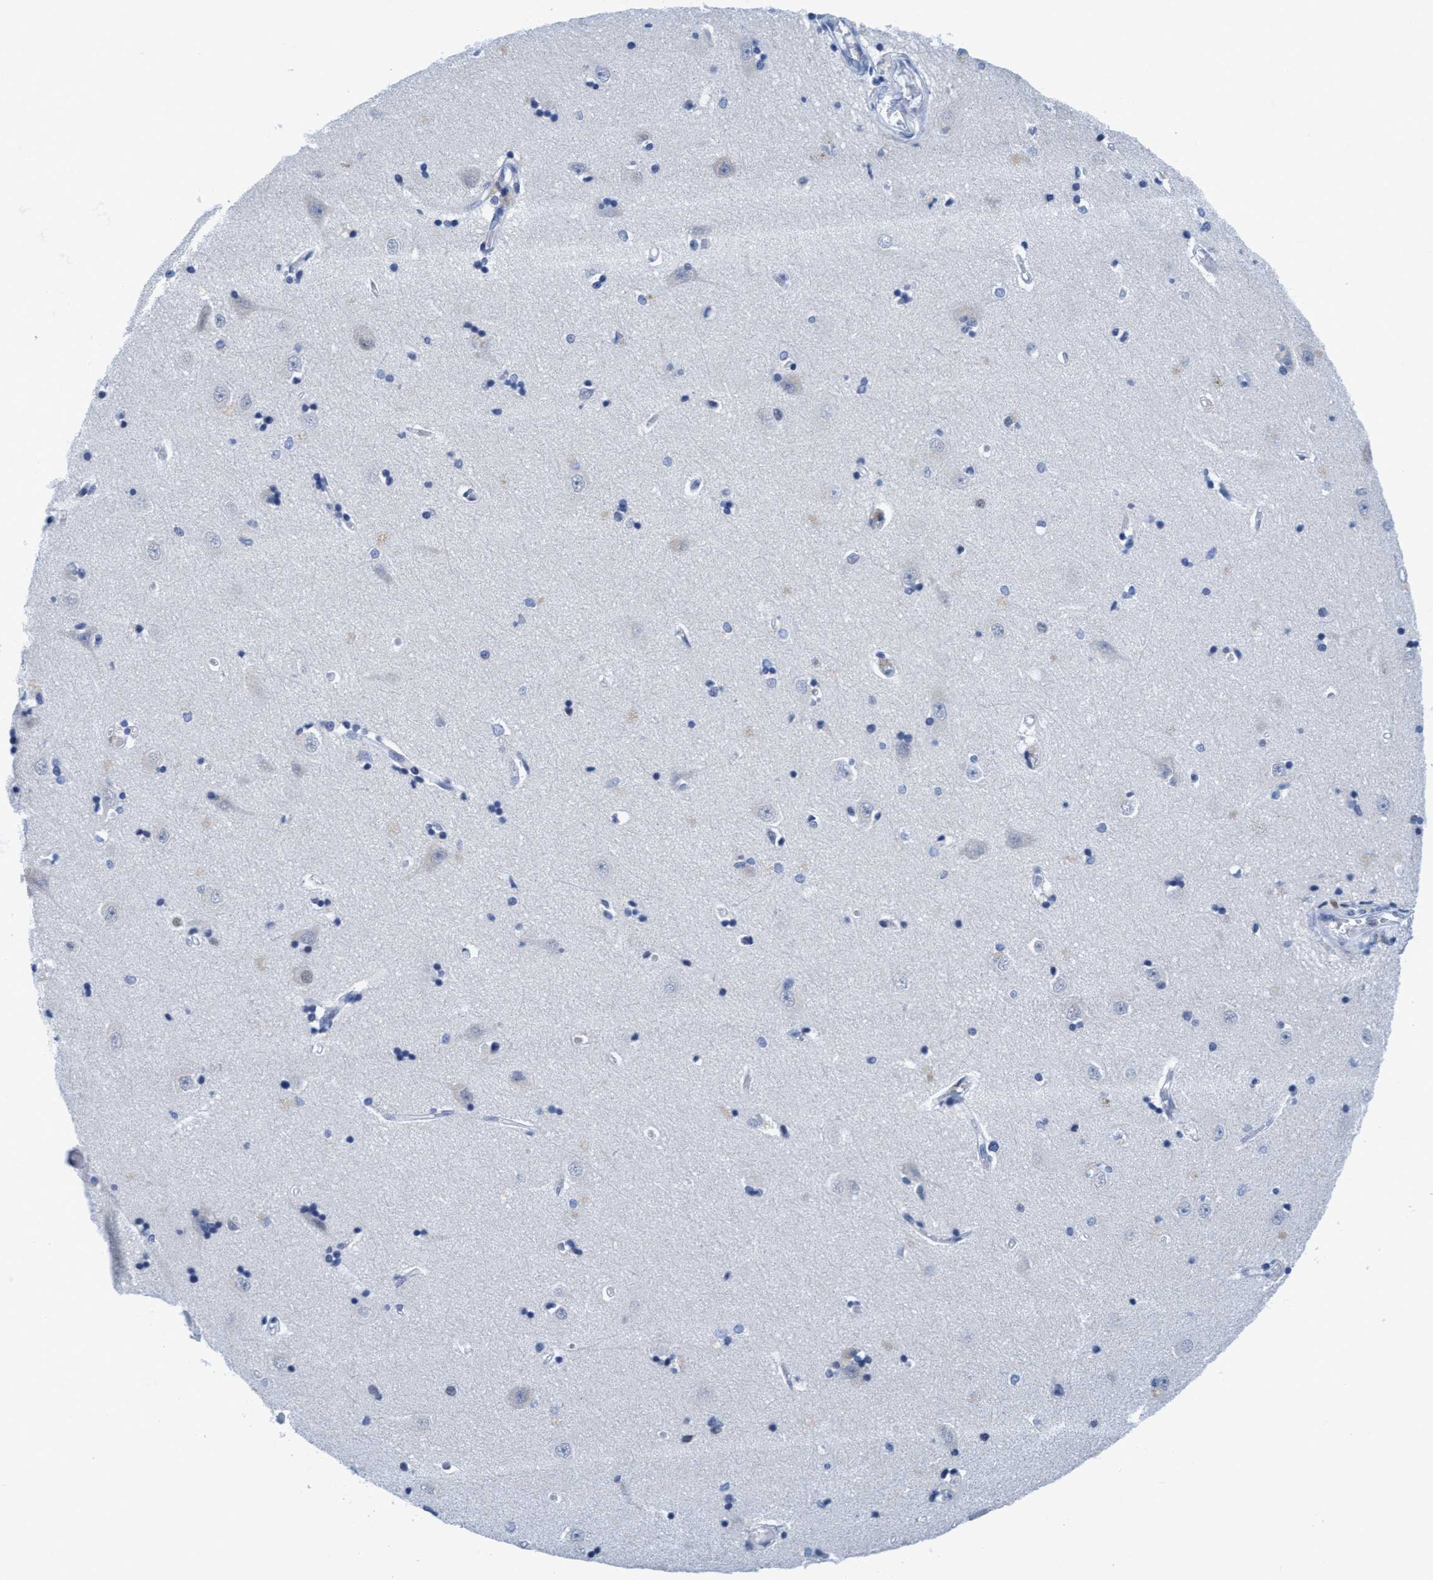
{"staining": {"intensity": "negative", "quantity": "none", "location": "none"}, "tissue": "hippocampus", "cell_type": "Glial cells", "image_type": "normal", "snomed": [{"axis": "morphology", "description": "Normal tissue, NOS"}, {"axis": "topography", "description": "Hippocampus"}], "caption": "Micrograph shows no significant protein expression in glial cells of normal hippocampus.", "gene": "DNAI1", "patient": {"sex": "male", "age": 45}}